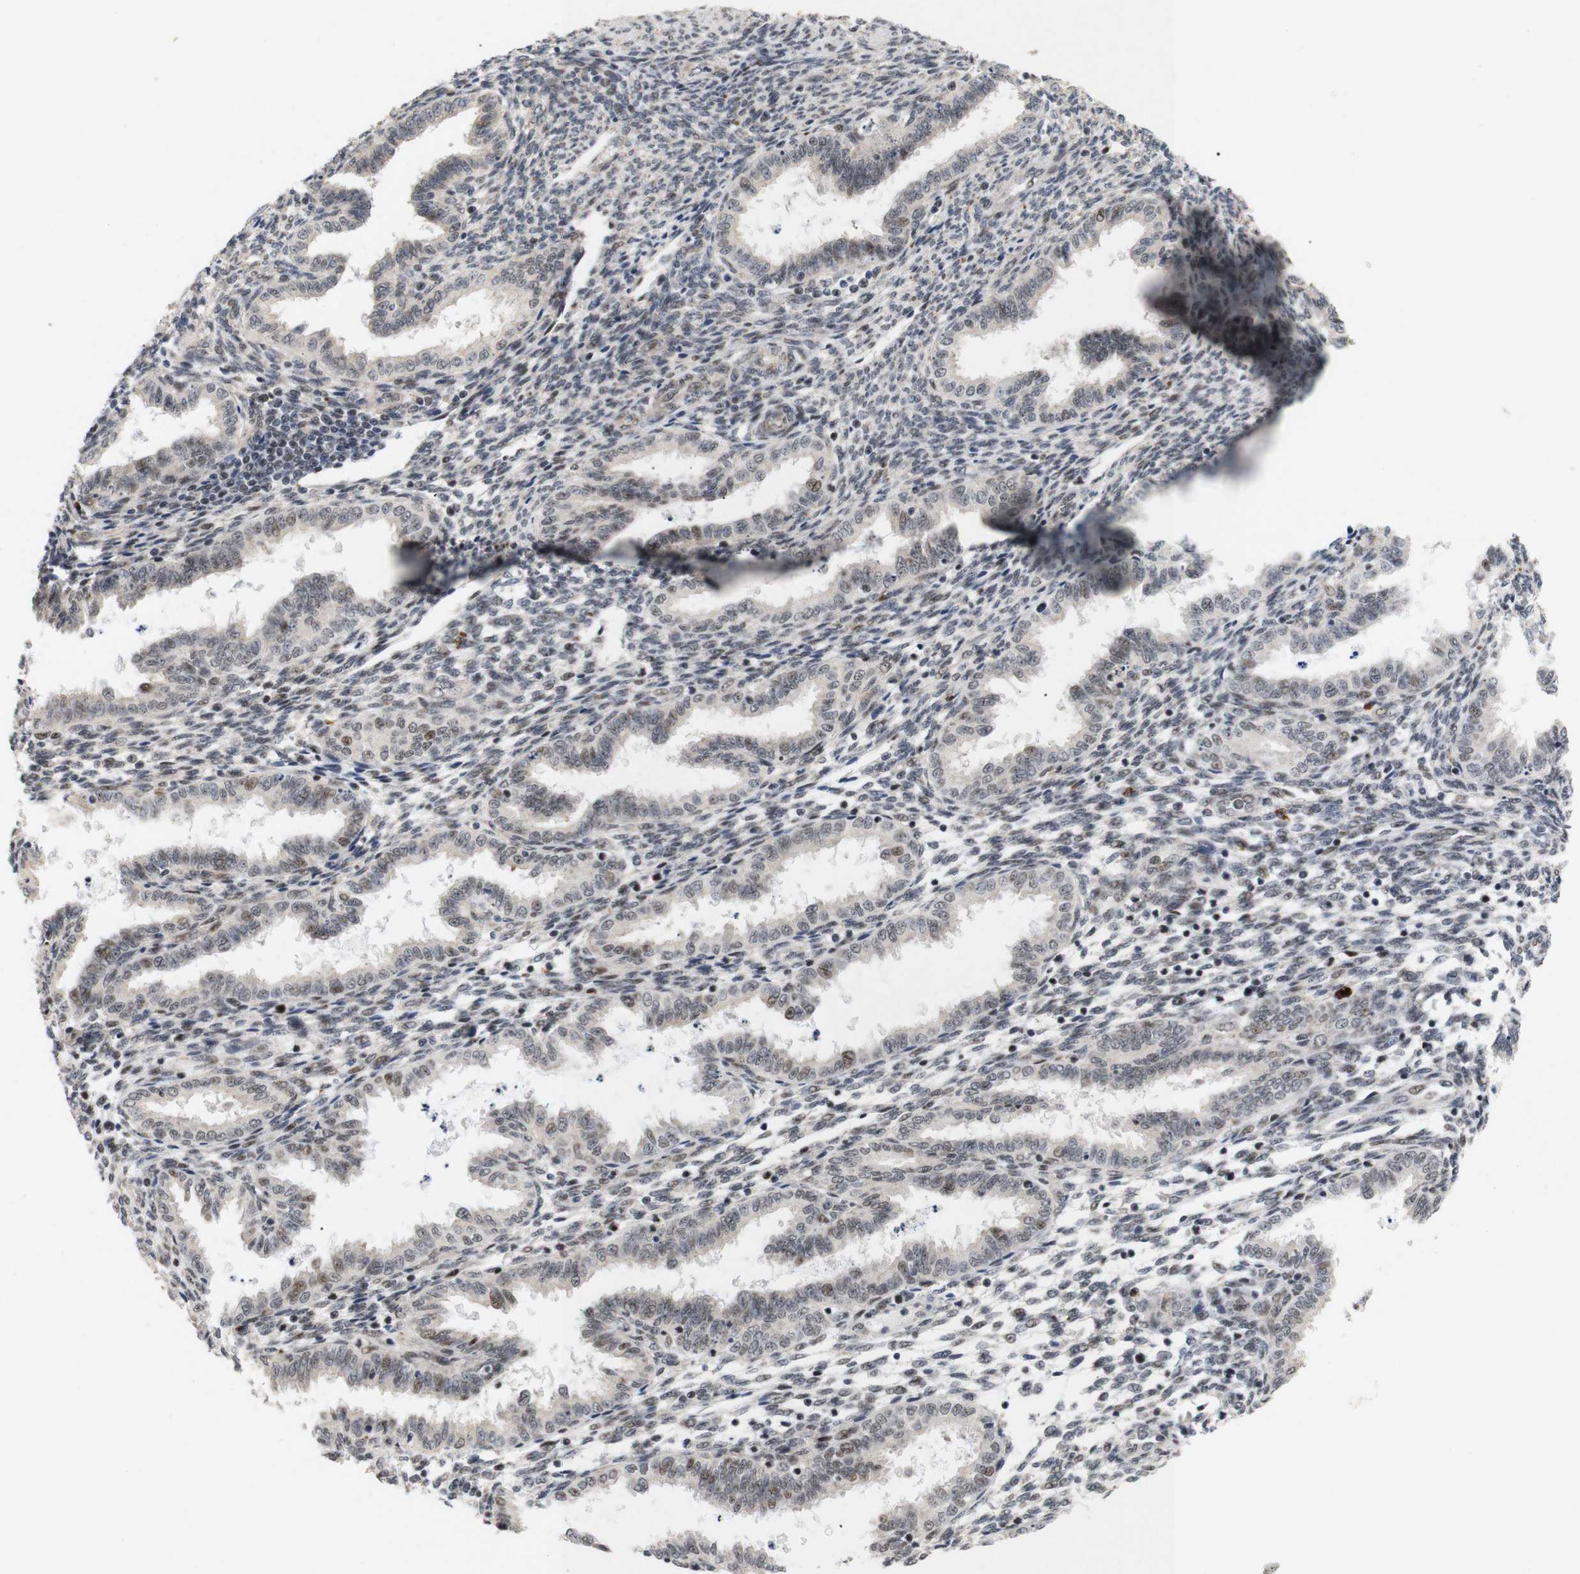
{"staining": {"intensity": "moderate", "quantity": "25%-75%", "location": "nuclear"}, "tissue": "endometrium", "cell_type": "Cells in endometrial stroma", "image_type": "normal", "snomed": [{"axis": "morphology", "description": "Normal tissue, NOS"}, {"axis": "topography", "description": "Endometrium"}], "caption": "Immunohistochemistry micrograph of unremarkable human endometrium stained for a protein (brown), which exhibits medium levels of moderate nuclear staining in about 25%-75% of cells in endometrial stroma.", "gene": "PYM1", "patient": {"sex": "female", "age": 33}}